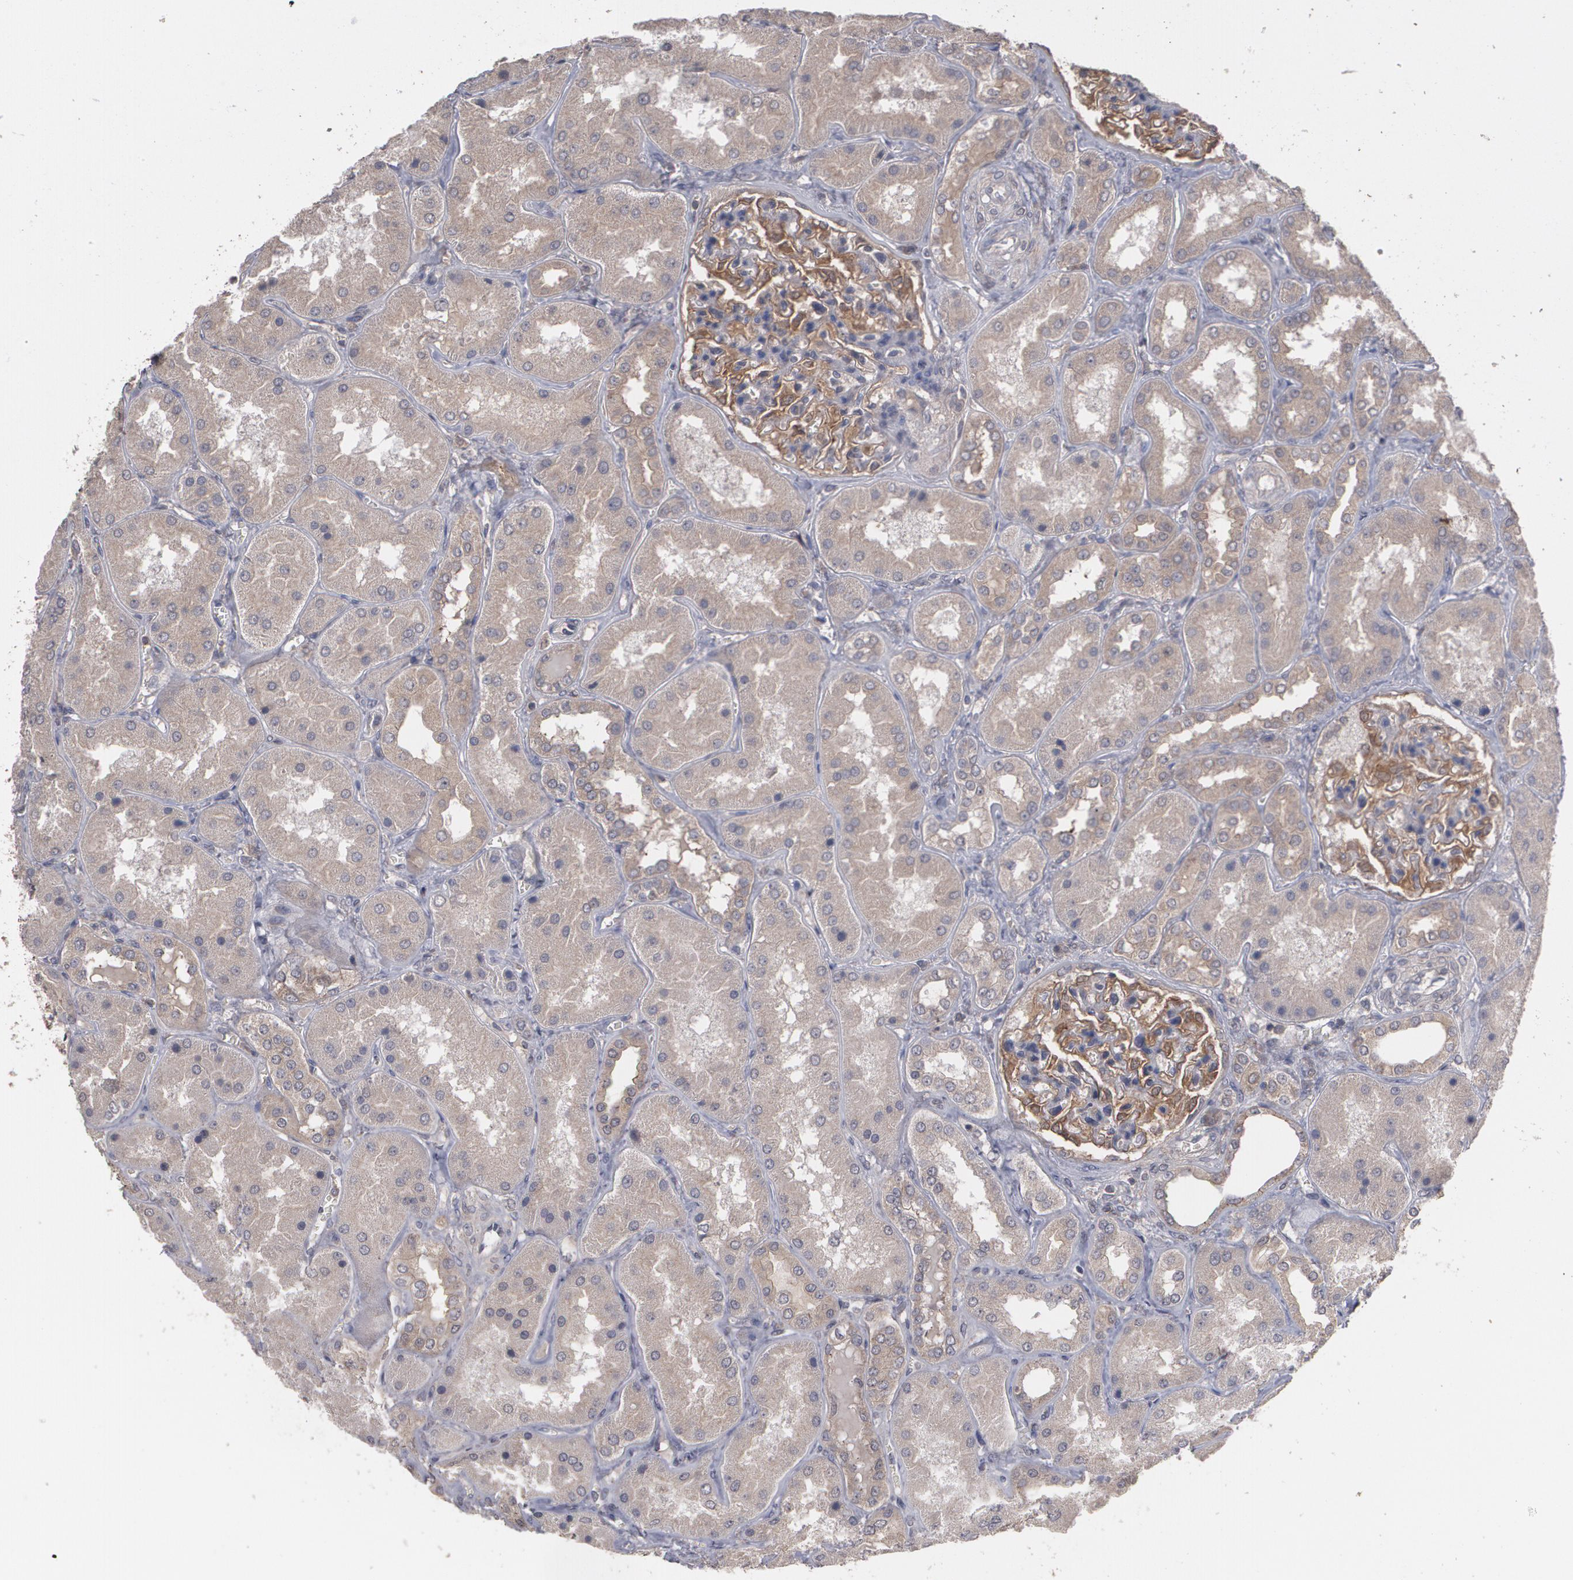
{"staining": {"intensity": "strong", "quantity": ">75%", "location": "cytoplasmic/membranous"}, "tissue": "kidney", "cell_type": "Cells in glomeruli", "image_type": "normal", "snomed": [{"axis": "morphology", "description": "Normal tissue, NOS"}, {"axis": "topography", "description": "Kidney"}], "caption": "A histopathology image of kidney stained for a protein displays strong cytoplasmic/membranous brown staining in cells in glomeruli. (DAB (3,3'-diaminobenzidine) IHC with brightfield microscopy, high magnification).", "gene": "ARF6", "patient": {"sex": "female", "age": 56}}